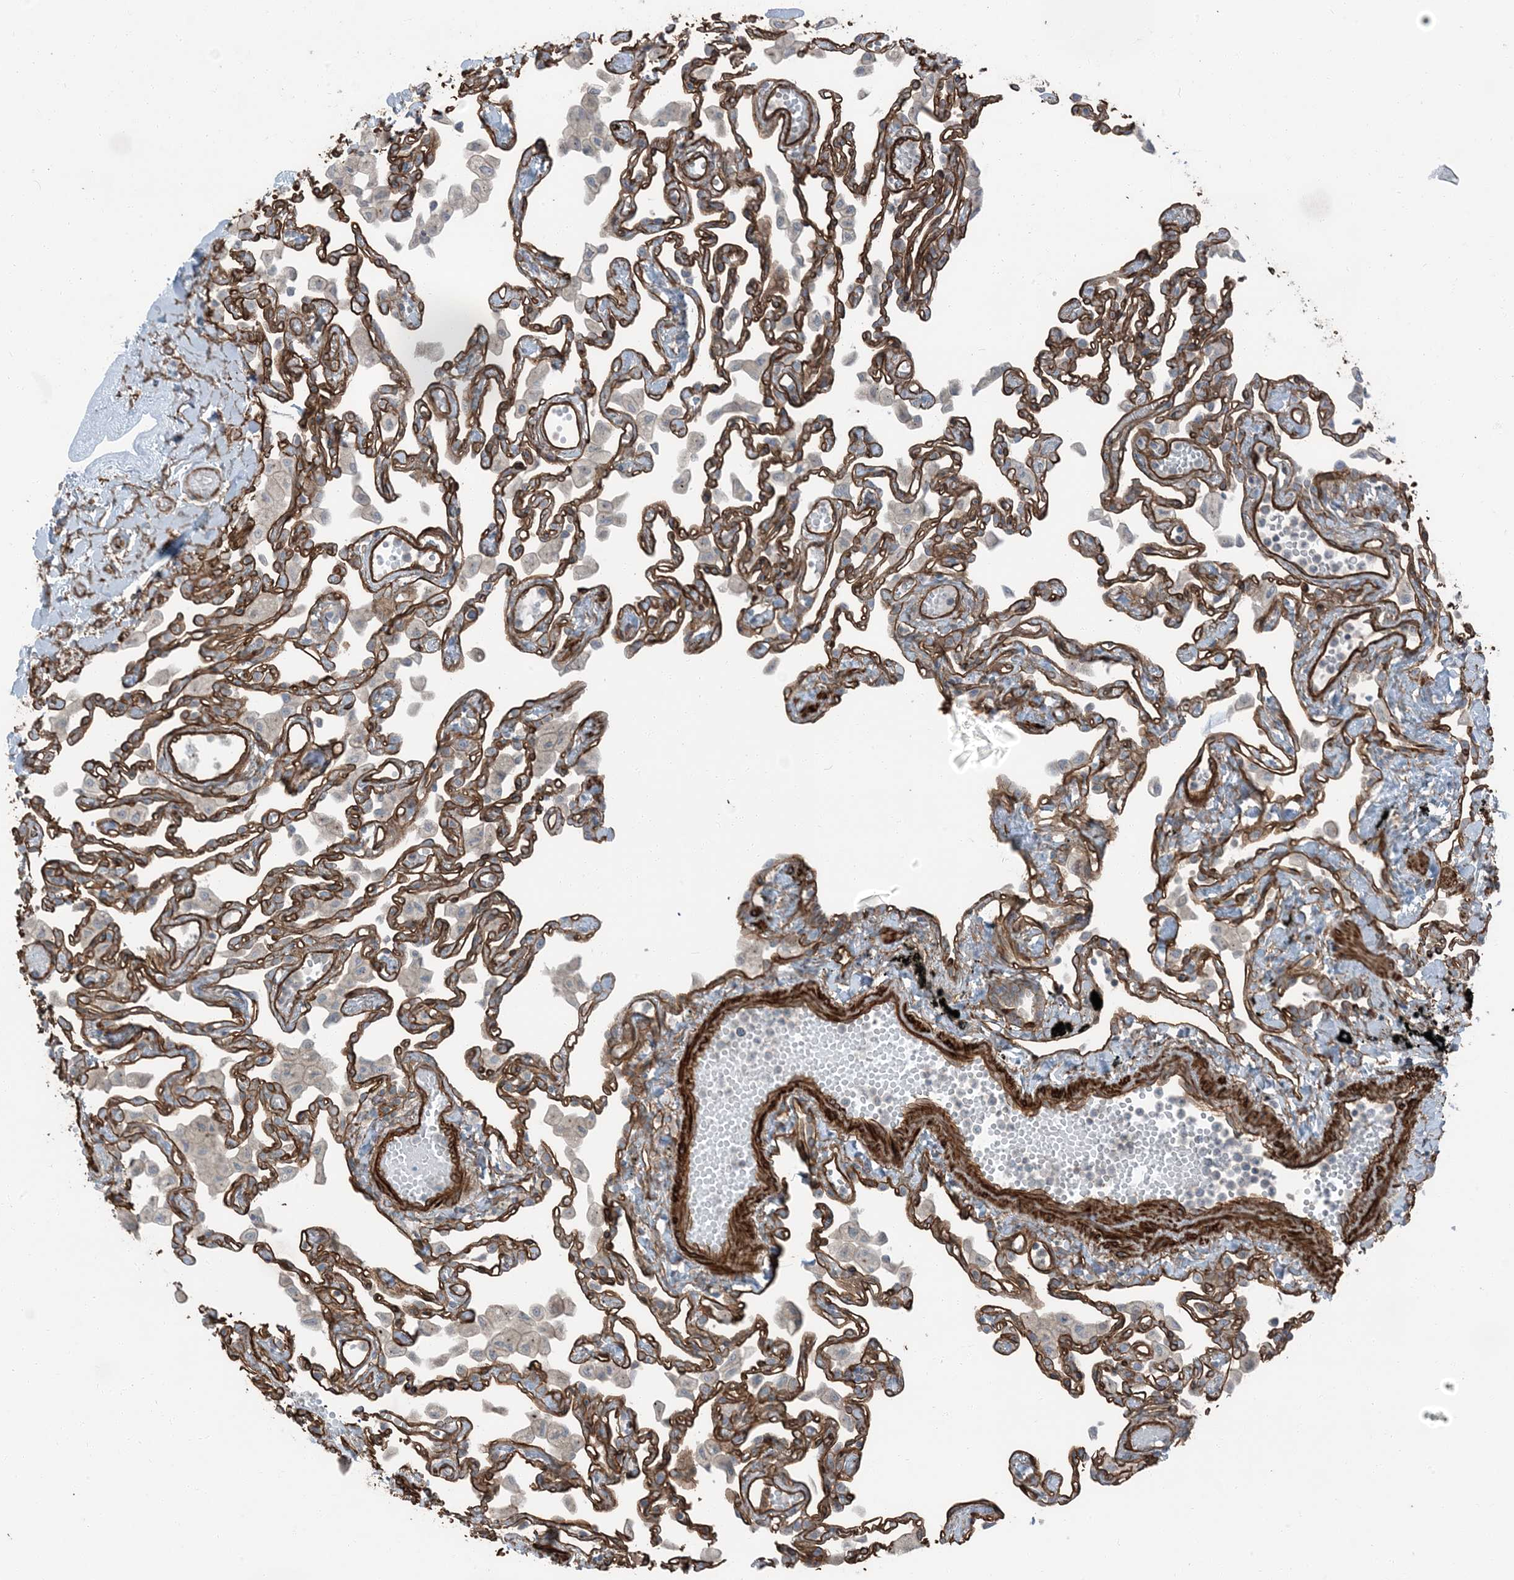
{"staining": {"intensity": "strong", "quantity": ">75%", "location": "cytoplasmic/membranous"}, "tissue": "lung", "cell_type": "Alveolar cells", "image_type": "normal", "snomed": [{"axis": "morphology", "description": "Normal tissue, NOS"}, {"axis": "topography", "description": "Bronchus"}, {"axis": "topography", "description": "Lung"}], "caption": "An image showing strong cytoplasmic/membranous positivity in approximately >75% of alveolar cells in benign lung, as visualized by brown immunohistochemical staining.", "gene": "ZFP90", "patient": {"sex": "female", "age": 49}}